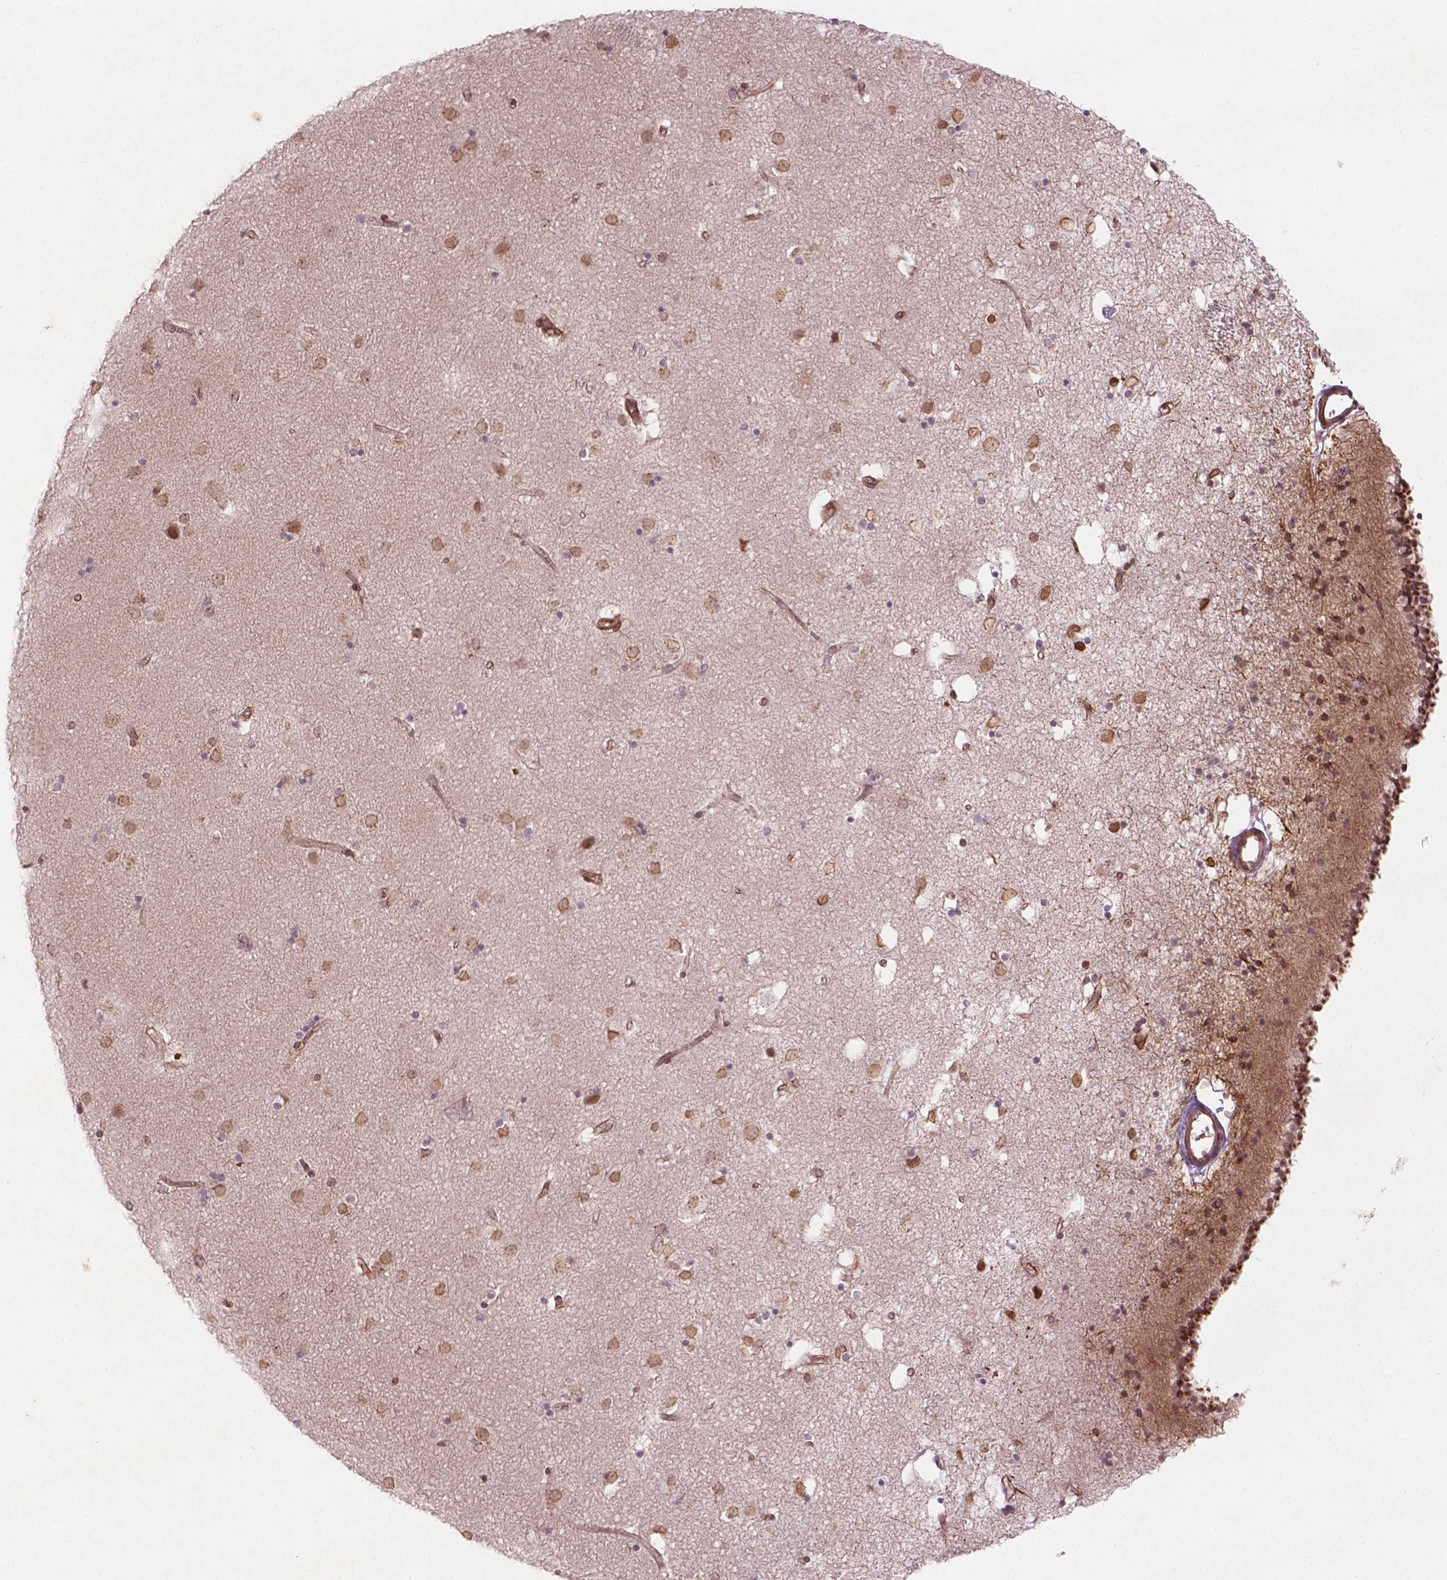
{"staining": {"intensity": "moderate", "quantity": ">75%", "location": "nuclear"}, "tissue": "caudate", "cell_type": "Glial cells", "image_type": "normal", "snomed": [{"axis": "morphology", "description": "Normal tissue, NOS"}, {"axis": "topography", "description": "Lateral ventricle wall"}], "caption": "Moderate nuclear expression for a protein is identified in approximately >75% of glial cells of normal caudate using immunohistochemistry (IHC).", "gene": "TCHP", "patient": {"sex": "female", "age": 71}}